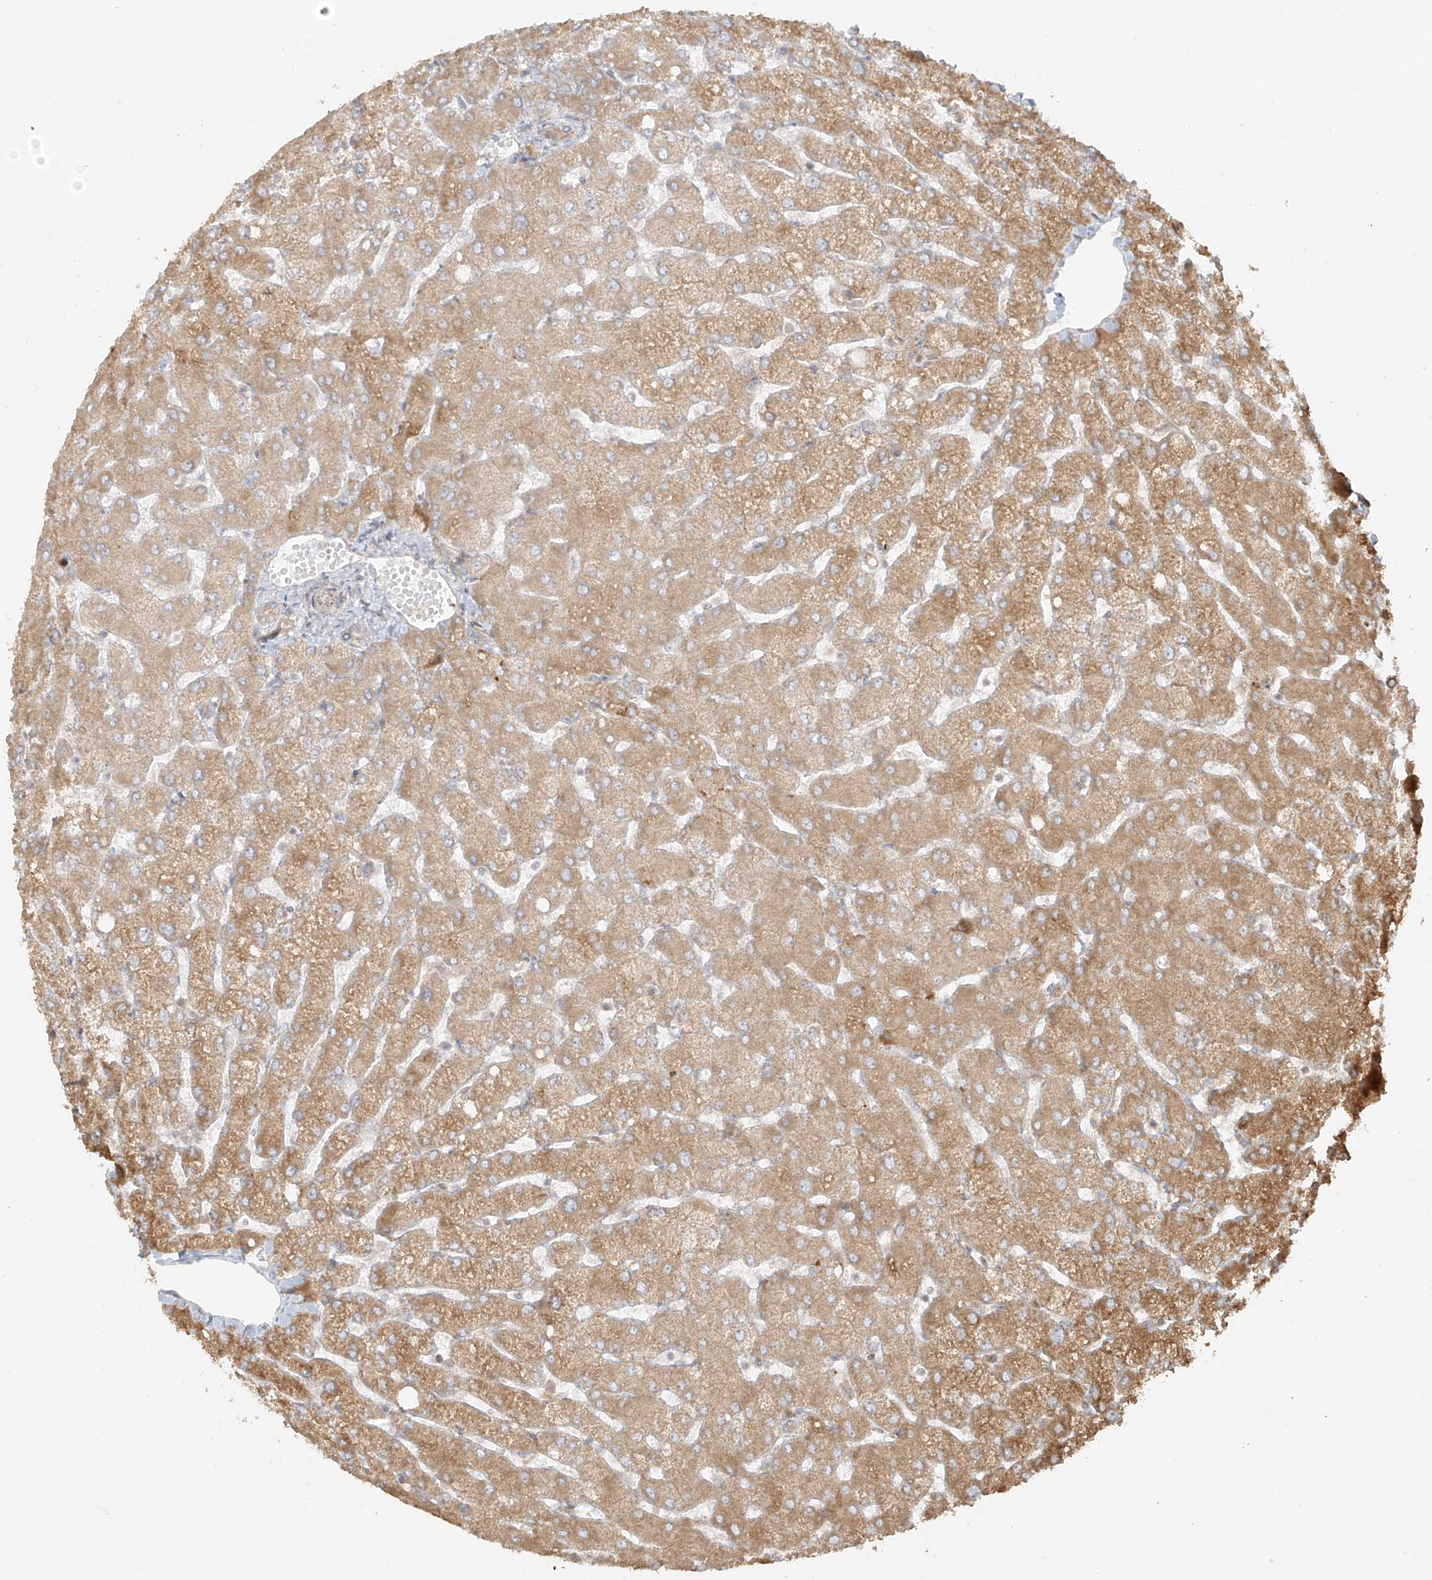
{"staining": {"intensity": "moderate", "quantity": "<25%", "location": "cytoplasmic/membranous"}, "tissue": "liver", "cell_type": "Cholangiocytes", "image_type": "normal", "snomed": [{"axis": "morphology", "description": "Normal tissue, NOS"}, {"axis": "topography", "description": "Liver"}], "caption": "Immunohistochemical staining of unremarkable human liver reveals moderate cytoplasmic/membranous protein expression in approximately <25% of cholangiocytes.", "gene": "MIPEP", "patient": {"sex": "female", "age": 54}}